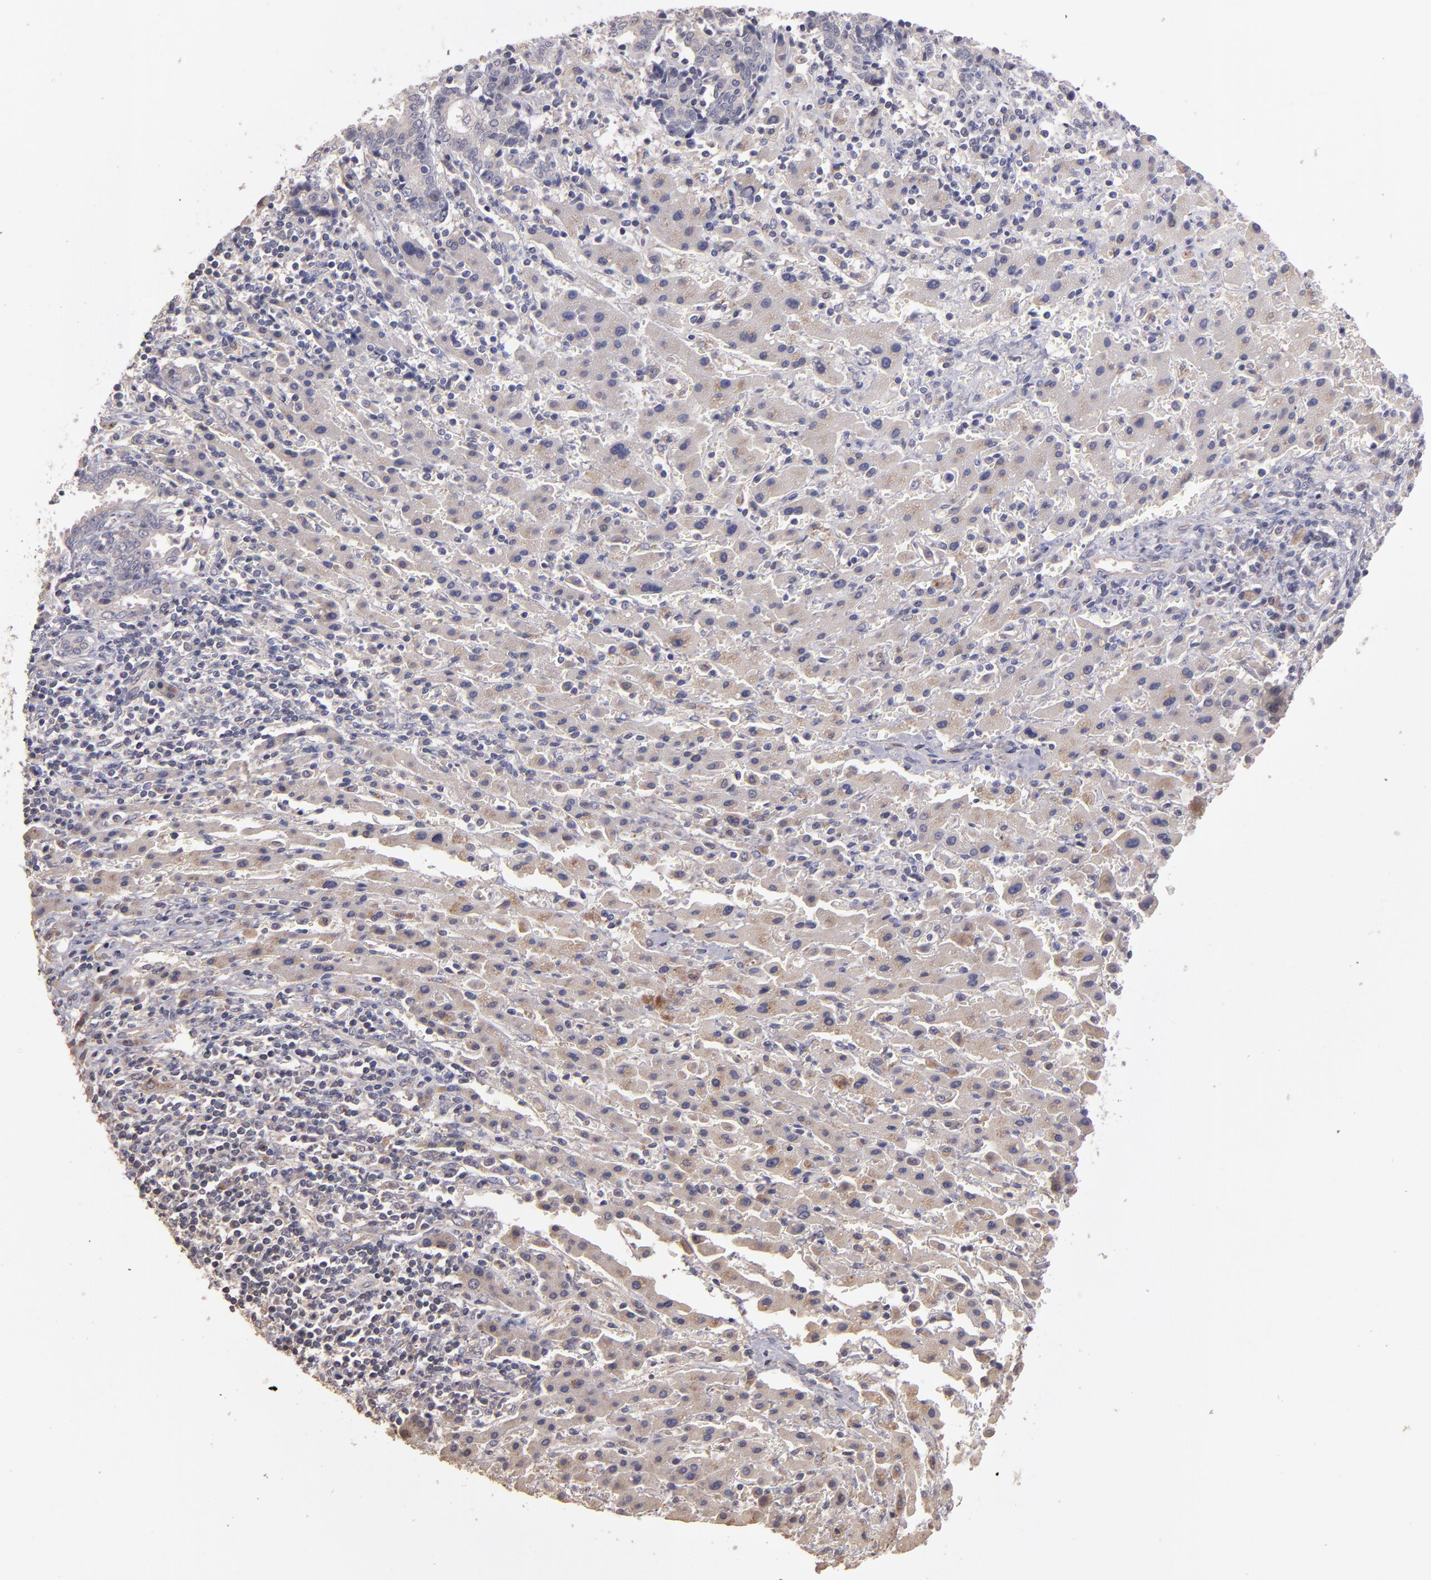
{"staining": {"intensity": "negative", "quantity": "none", "location": "none"}, "tissue": "liver cancer", "cell_type": "Tumor cells", "image_type": "cancer", "snomed": [{"axis": "morphology", "description": "Cholangiocarcinoma"}, {"axis": "topography", "description": "Liver"}], "caption": "This is an immunohistochemistry photomicrograph of cholangiocarcinoma (liver). There is no staining in tumor cells.", "gene": "GNAZ", "patient": {"sex": "male", "age": 57}}